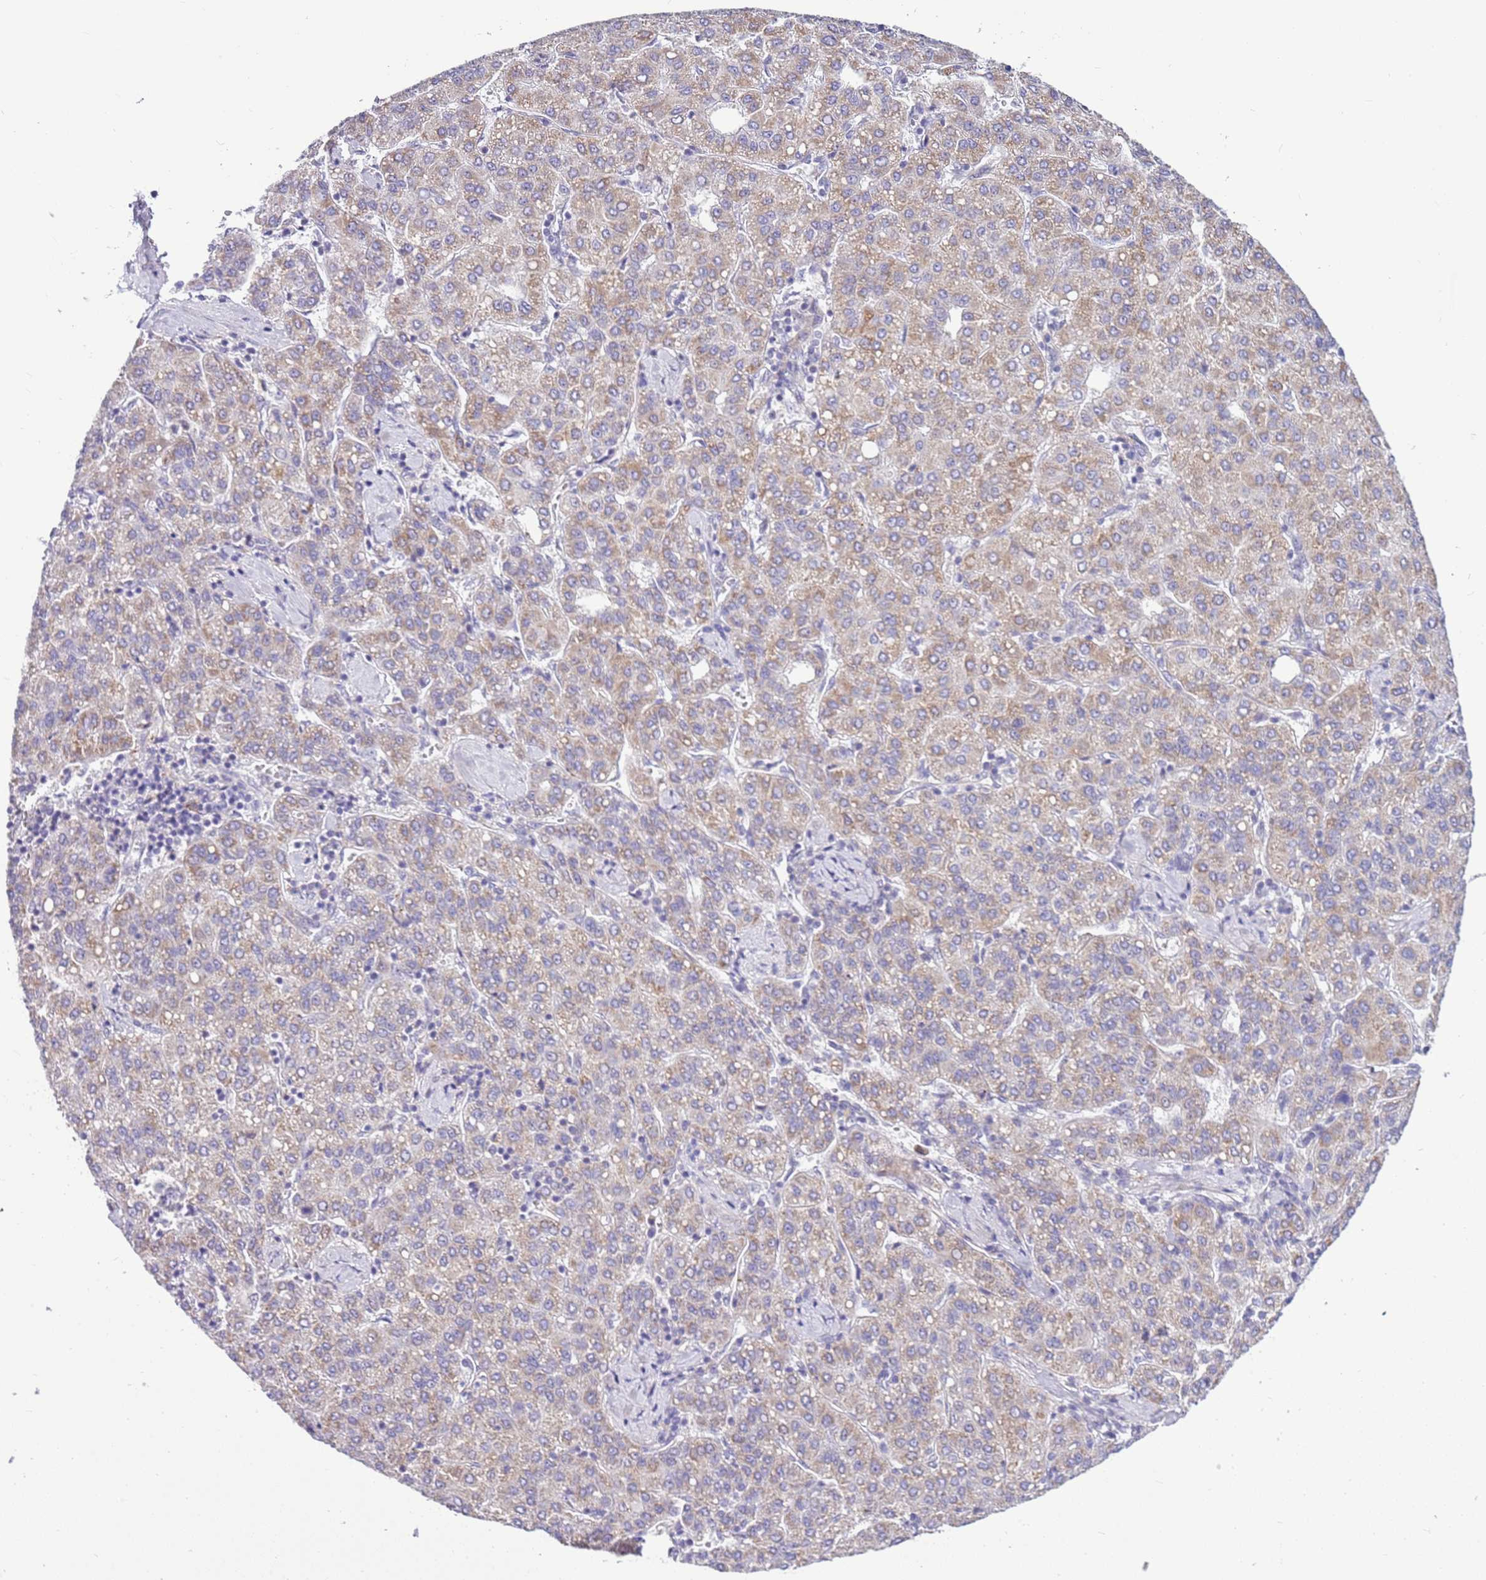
{"staining": {"intensity": "moderate", "quantity": ">75%", "location": "cytoplasmic/membranous"}, "tissue": "liver cancer", "cell_type": "Tumor cells", "image_type": "cancer", "snomed": [{"axis": "morphology", "description": "Carcinoma, Hepatocellular, NOS"}, {"axis": "topography", "description": "Liver"}], "caption": "IHC photomicrograph of neoplastic tissue: liver cancer stained using IHC displays medium levels of moderate protein expression localized specifically in the cytoplasmic/membranous of tumor cells, appearing as a cytoplasmic/membranous brown color.", "gene": "SMIM4", "patient": {"sex": "male", "age": 65}}